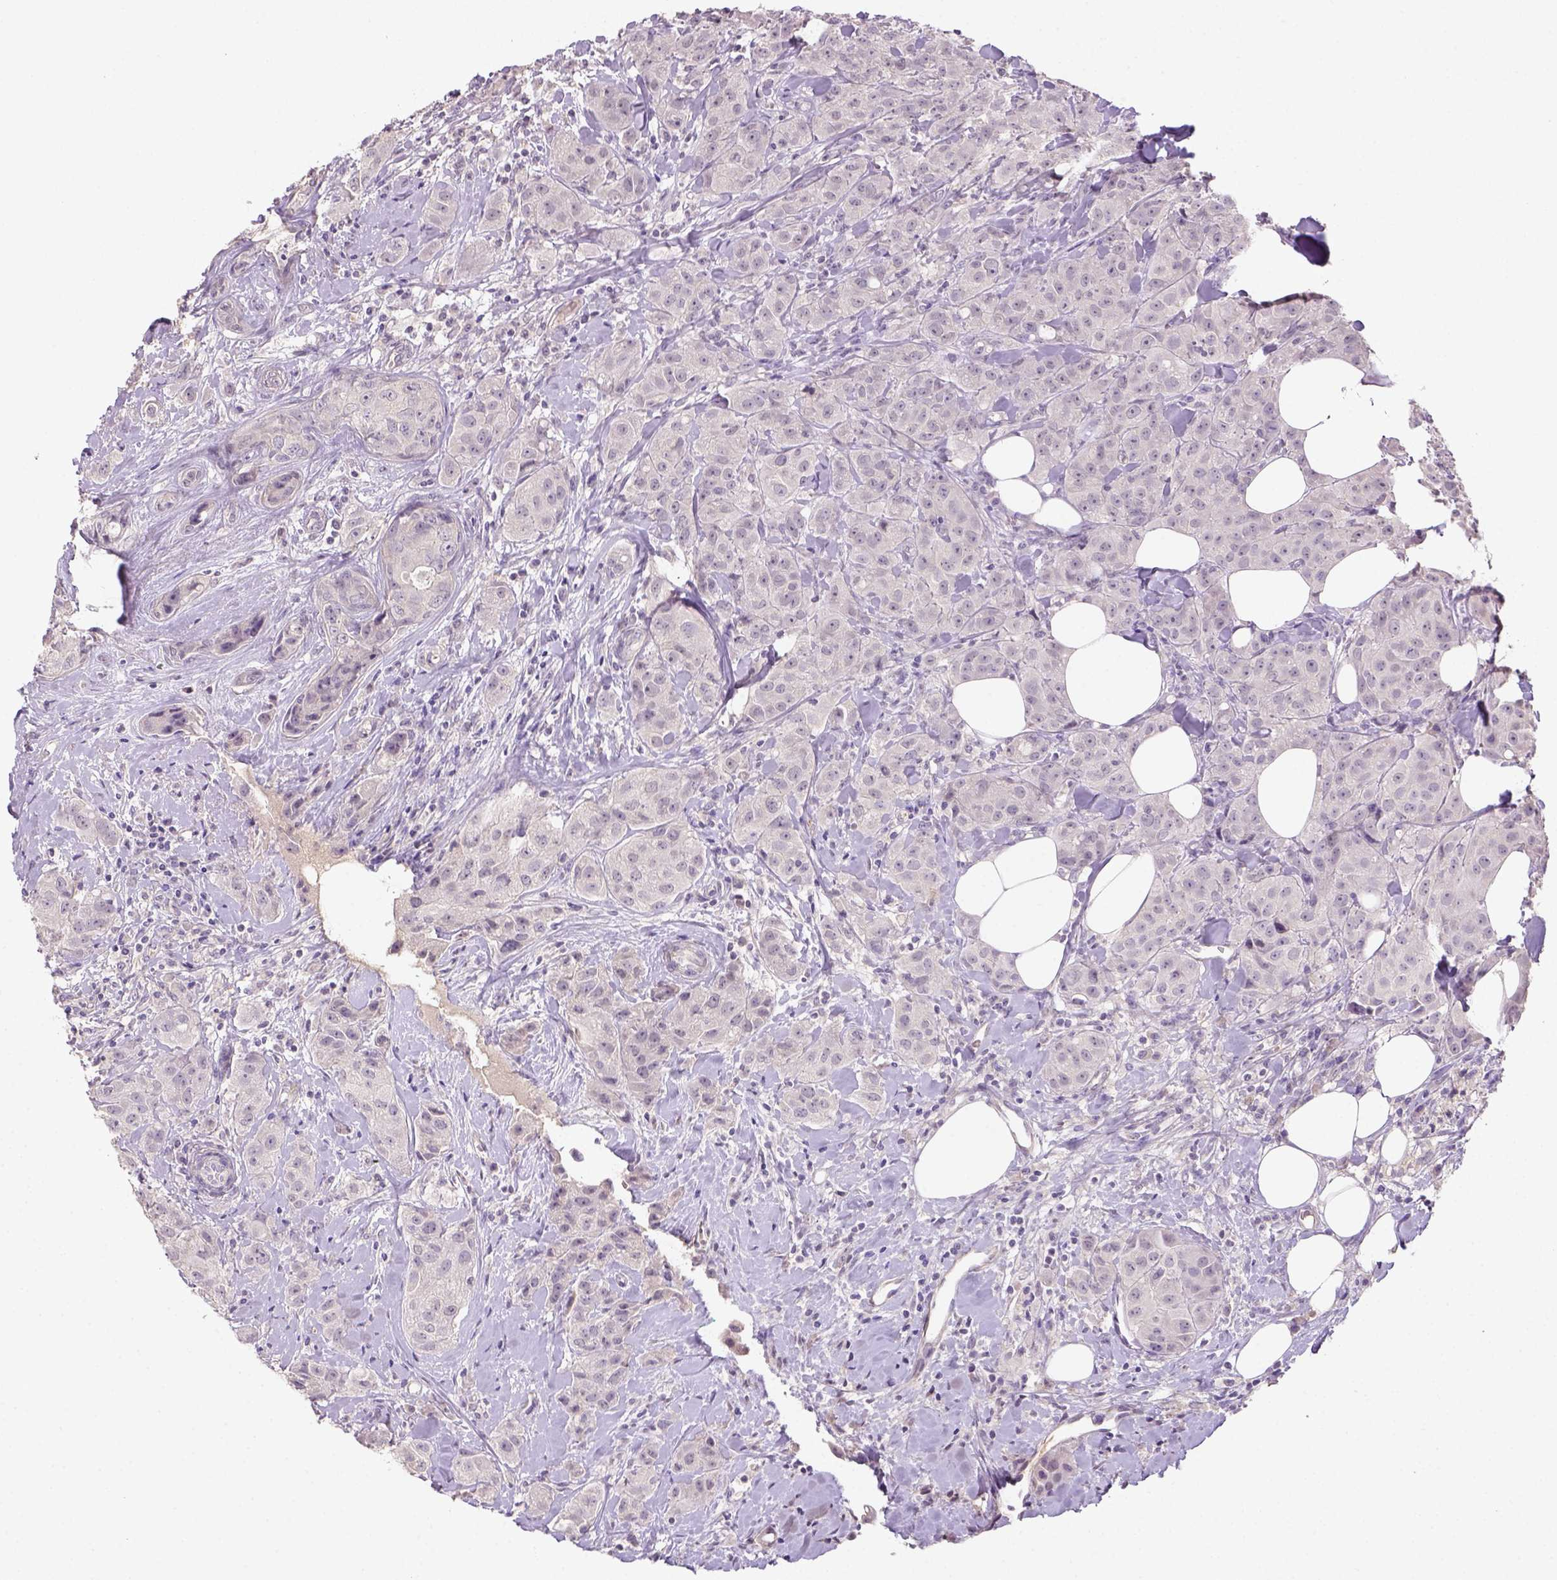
{"staining": {"intensity": "negative", "quantity": "none", "location": "none"}, "tissue": "breast cancer", "cell_type": "Tumor cells", "image_type": "cancer", "snomed": [{"axis": "morphology", "description": "Duct carcinoma"}, {"axis": "topography", "description": "Breast"}], "caption": "The photomicrograph reveals no significant positivity in tumor cells of infiltrating ductal carcinoma (breast). Nuclei are stained in blue.", "gene": "NLGN2", "patient": {"sex": "female", "age": 43}}